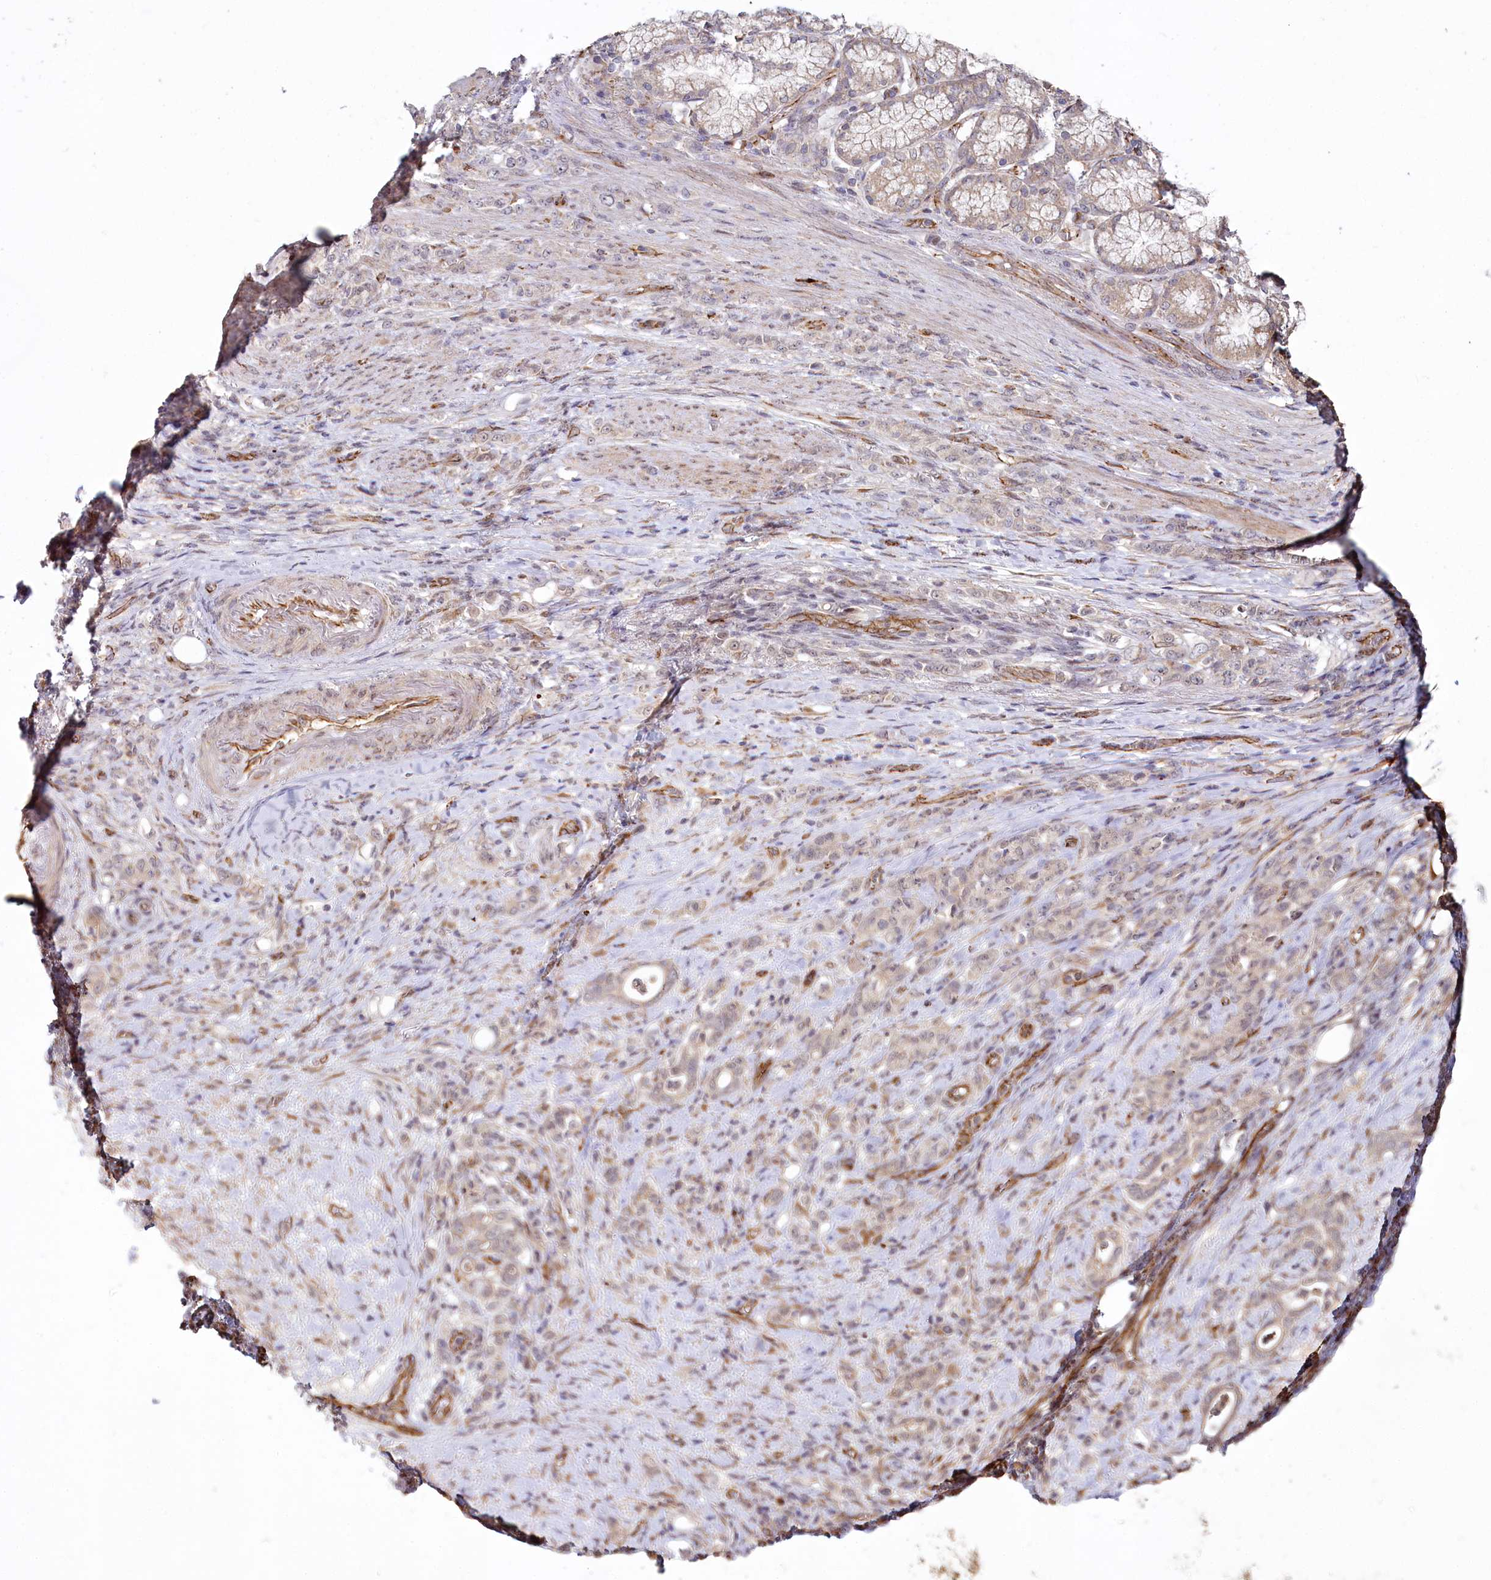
{"staining": {"intensity": "weak", "quantity": "25%-75%", "location": "nuclear"}, "tissue": "stomach cancer", "cell_type": "Tumor cells", "image_type": "cancer", "snomed": [{"axis": "morphology", "description": "Adenocarcinoma, NOS"}, {"axis": "topography", "description": "Stomach"}], "caption": "IHC (DAB) staining of stomach cancer (adenocarcinoma) exhibits weak nuclear protein expression in about 25%-75% of tumor cells.", "gene": "ALKBH8", "patient": {"sex": "female", "age": 79}}